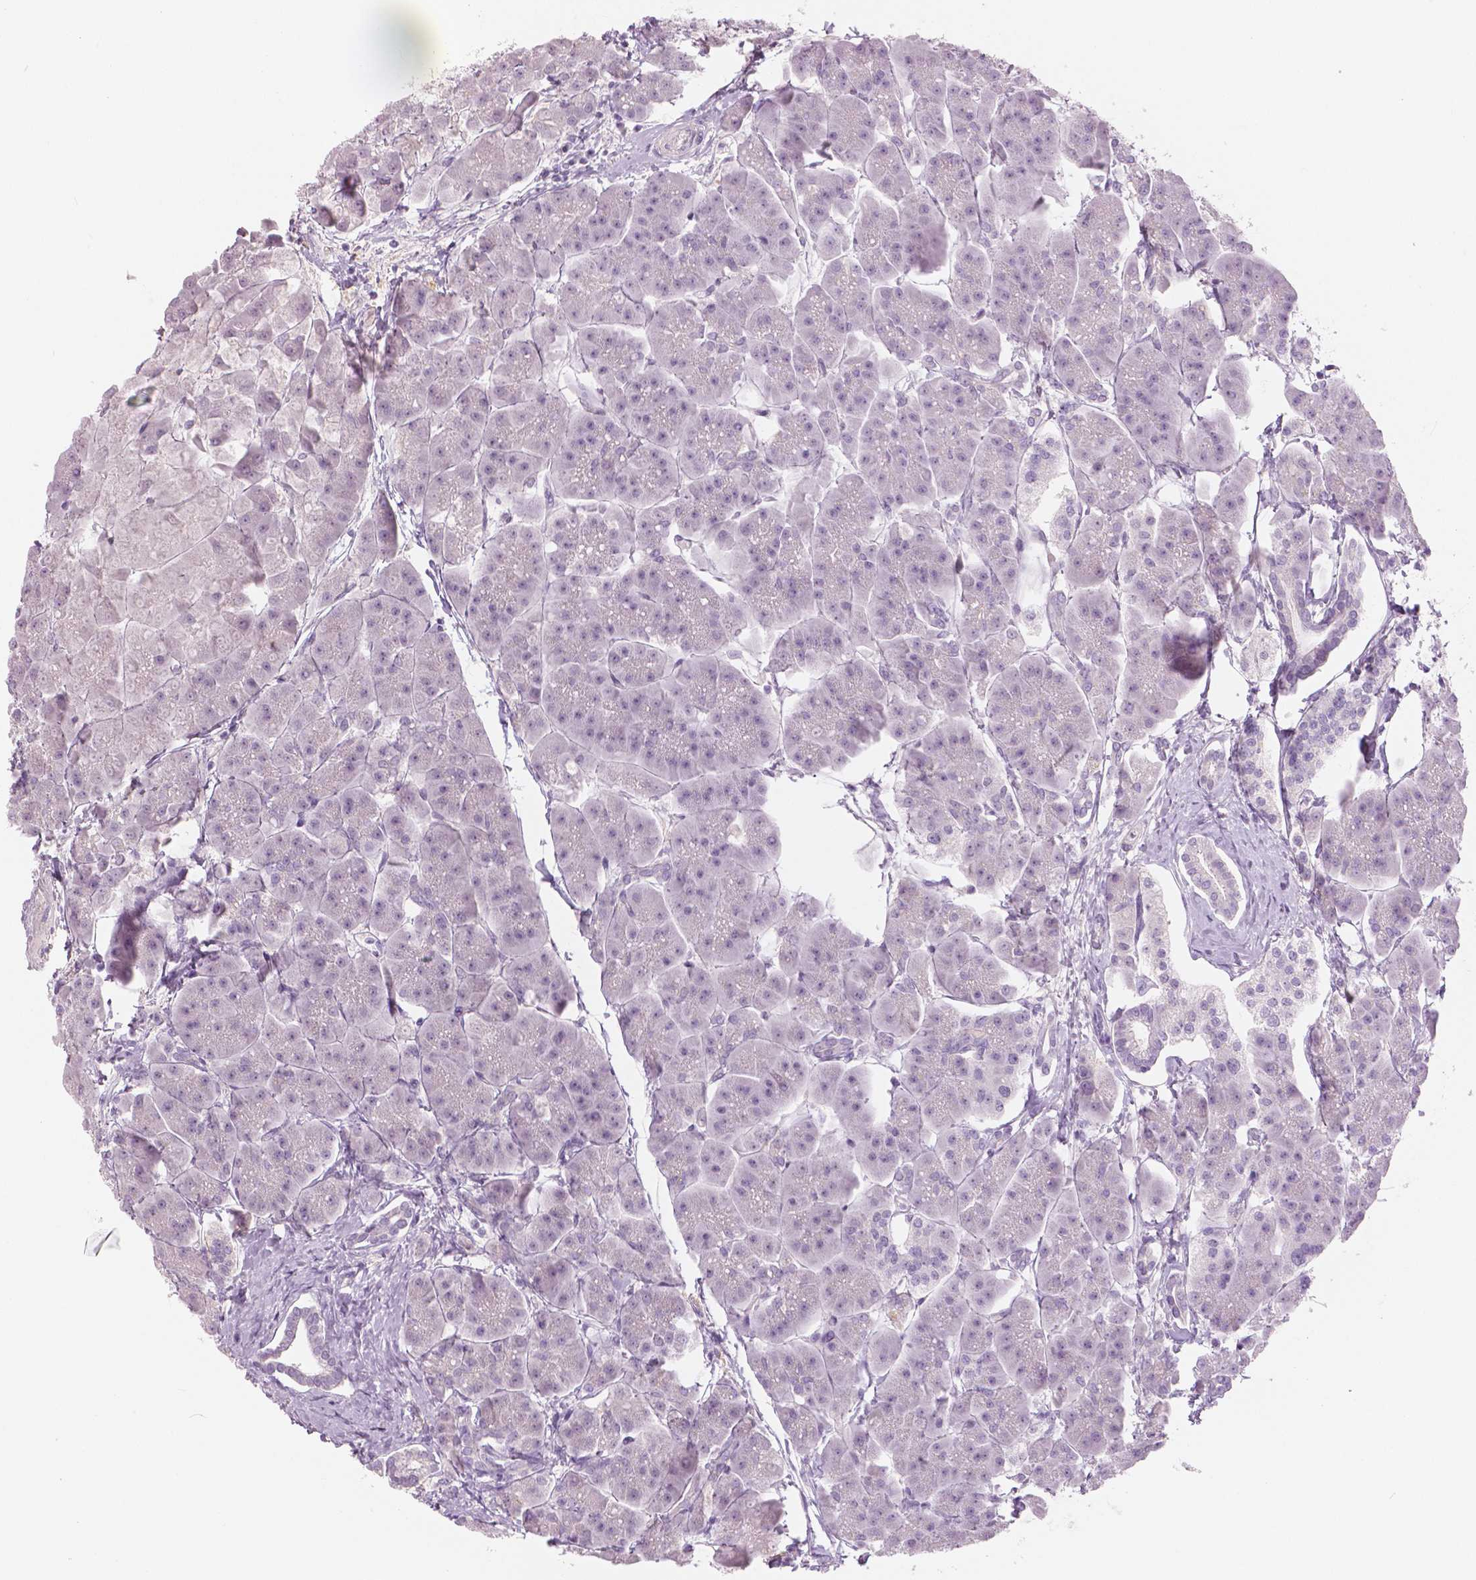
{"staining": {"intensity": "negative", "quantity": "none", "location": "none"}, "tissue": "pancreas", "cell_type": "Exocrine glandular cells", "image_type": "normal", "snomed": [{"axis": "morphology", "description": "Normal tissue, NOS"}, {"axis": "topography", "description": "Adipose tissue"}, {"axis": "topography", "description": "Pancreas"}, {"axis": "topography", "description": "Peripheral nerve tissue"}], "caption": "This is an IHC image of normal pancreas. There is no staining in exocrine glandular cells.", "gene": "SLC24A1", "patient": {"sex": "female", "age": 58}}